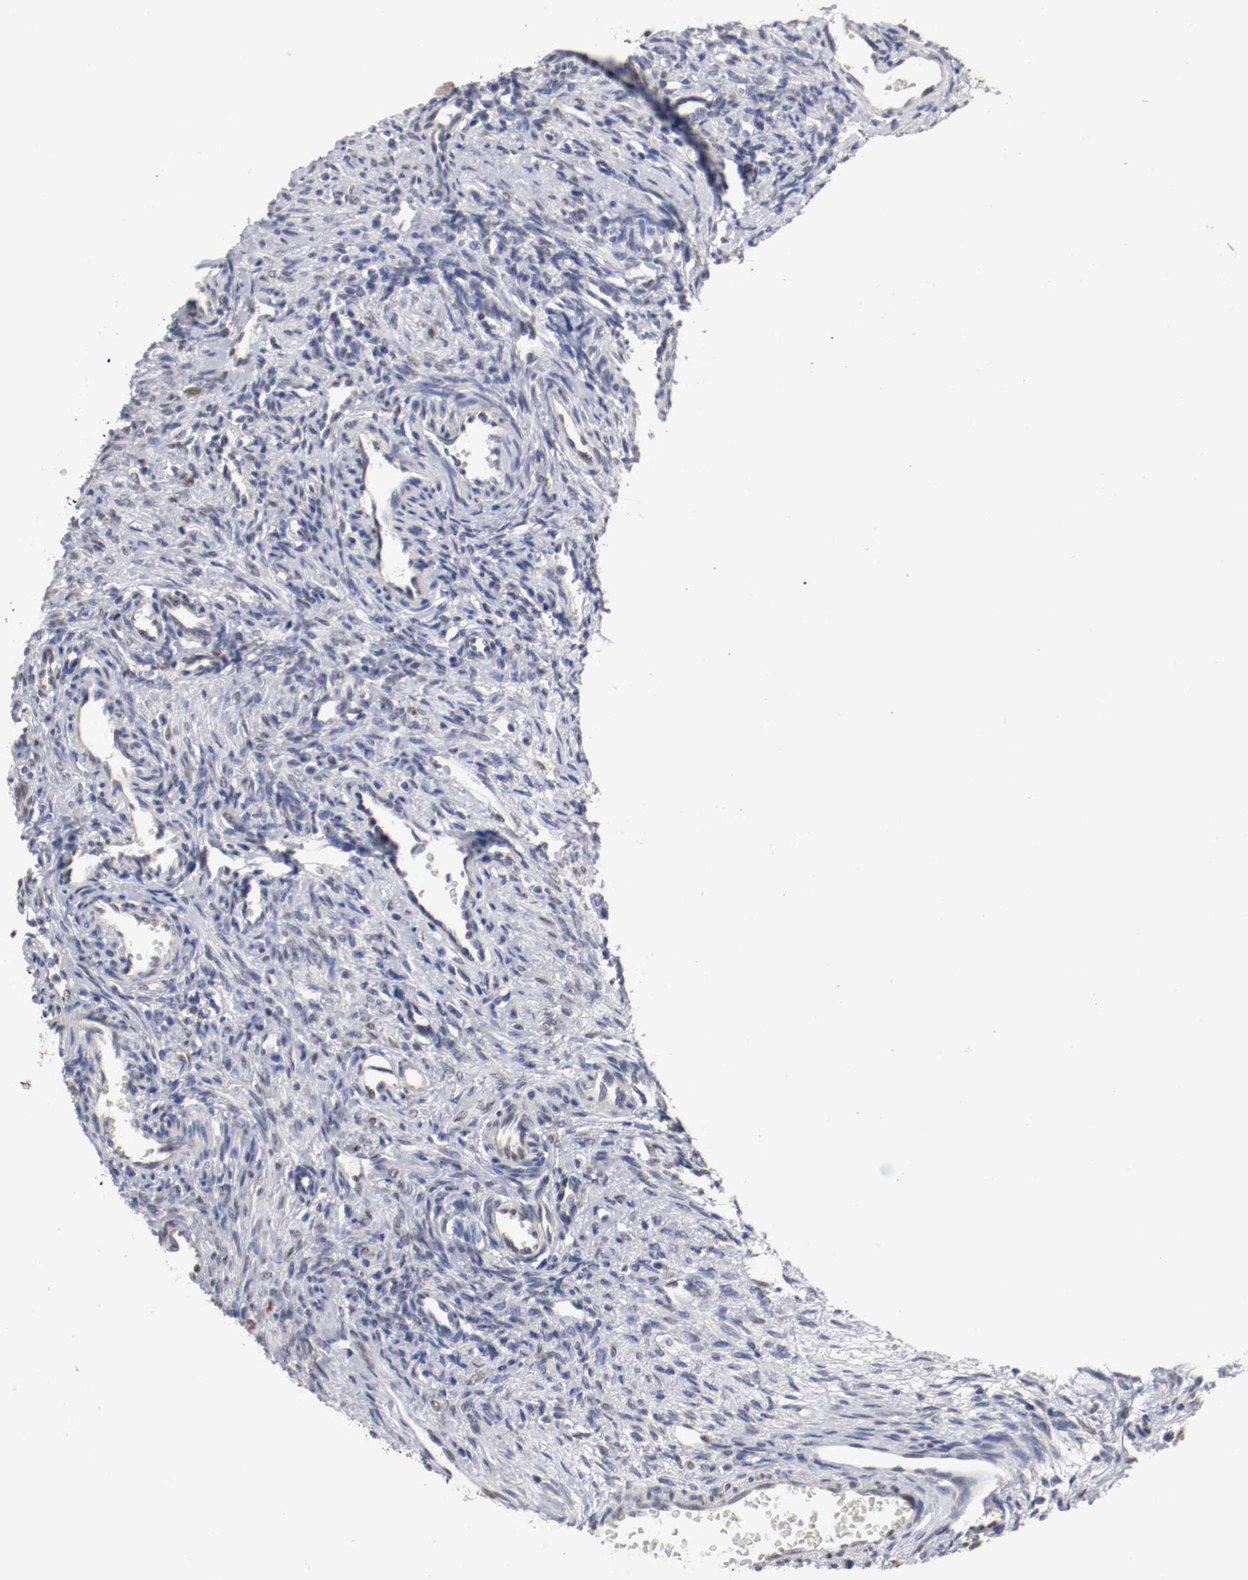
{"staining": {"intensity": "weak", "quantity": "<25%", "location": "nuclear"}, "tissue": "ovary", "cell_type": "Ovarian stroma cells", "image_type": "normal", "snomed": [{"axis": "morphology", "description": "Normal tissue, NOS"}, {"axis": "topography", "description": "Ovary"}], "caption": "A high-resolution histopathology image shows immunohistochemistry (IHC) staining of normal ovary, which displays no significant expression in ovarian stroma cells.", "gene": "FOSL2", "patient": {"sex": "female", "age": 33}}